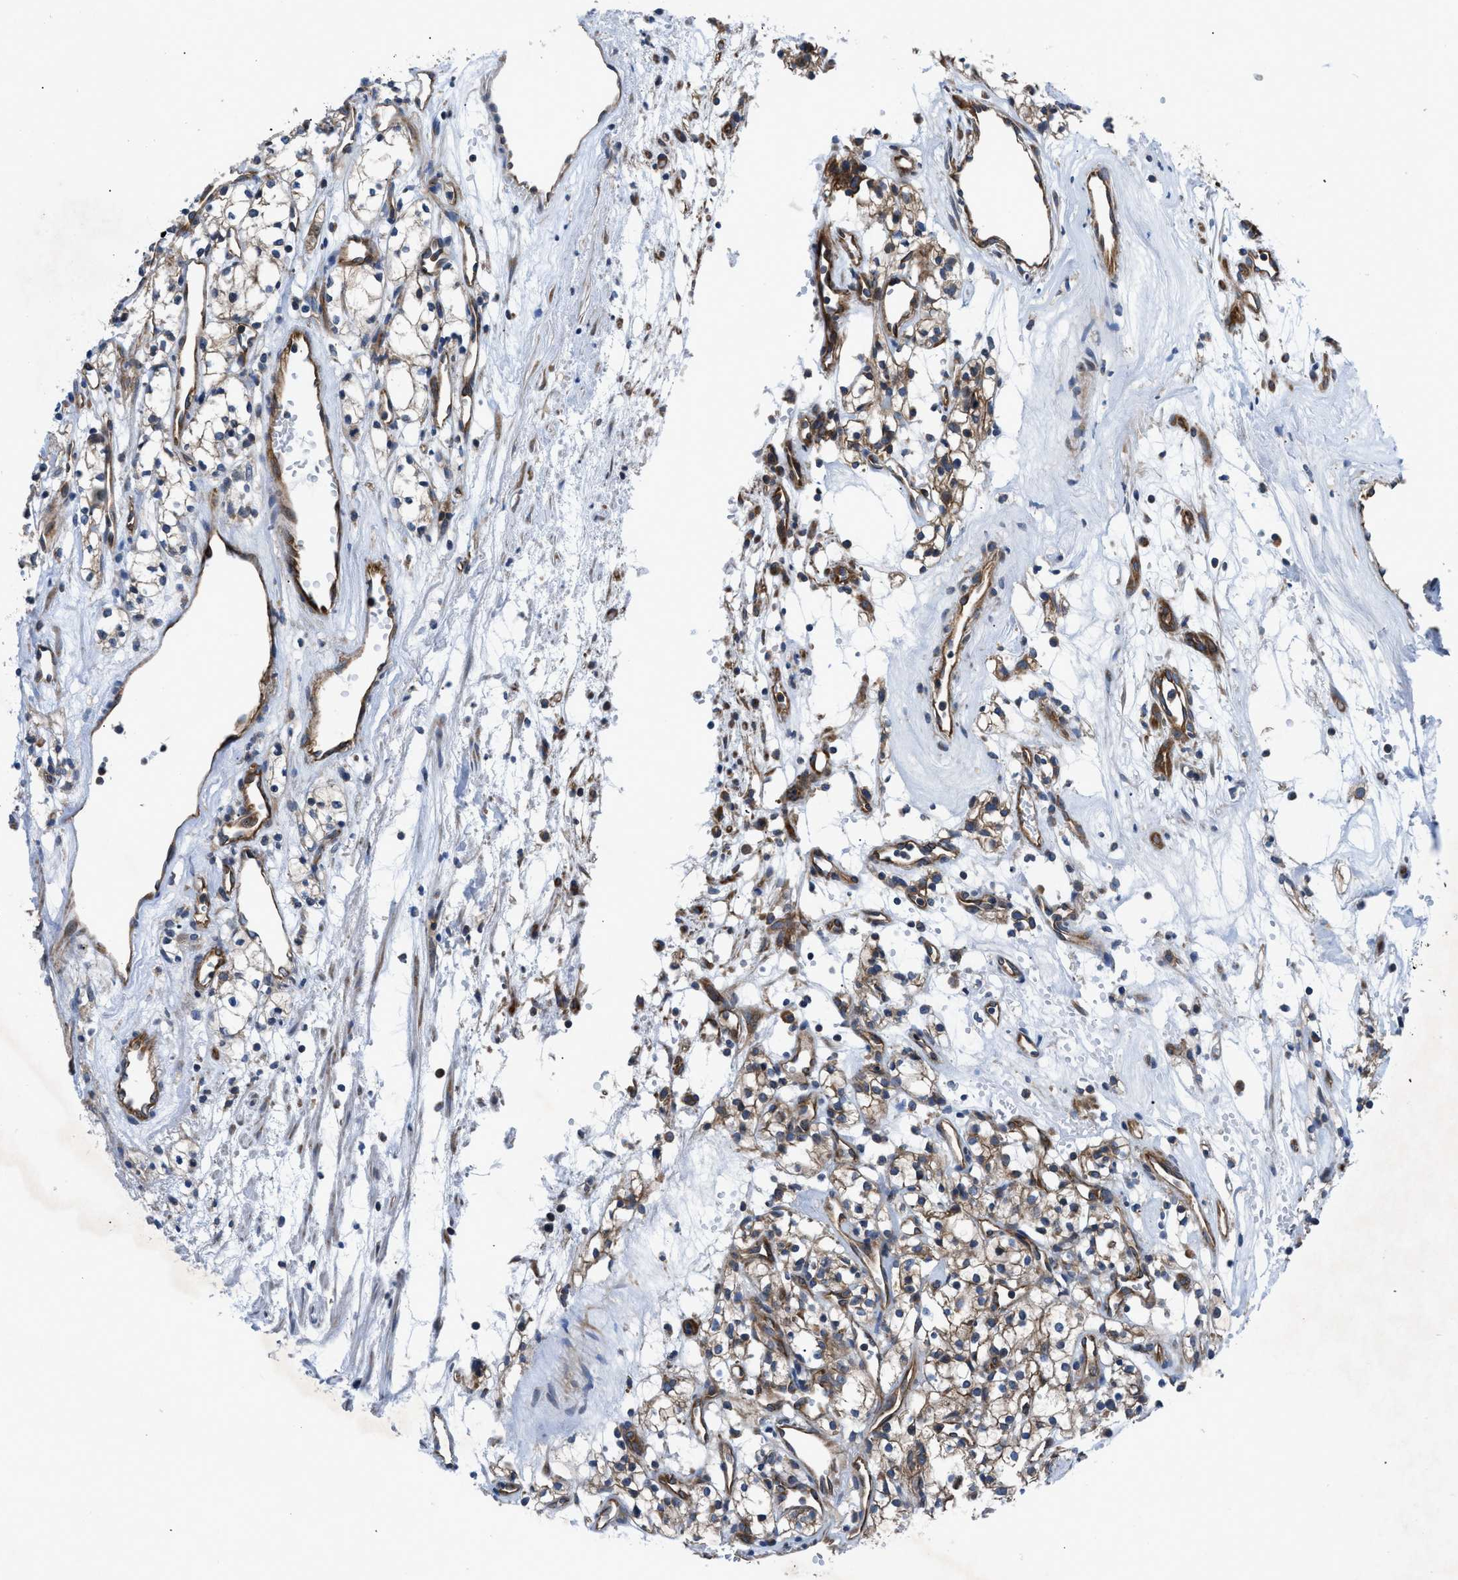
{"staining": {"intensity": "moderate", "quantity": ">75%", "location": "cytoplasmic/membranous"}, "tissue": "renal cancer", "cell_type": "Tumor cells", "image_type": "cancer", "snomed": [{"axis": "morphology", "description": "Adenocarcinoma, NOS"}, {"axis": "topography", "description": "Kidney"}], "caption": "Tumor cells exhibit moderate cytoplasmic/membranous expression in about >75% of cells in adenocarcinoma (renal).", "gene": "TRIP4", "patient": {"sex": "male", "age": 59}}